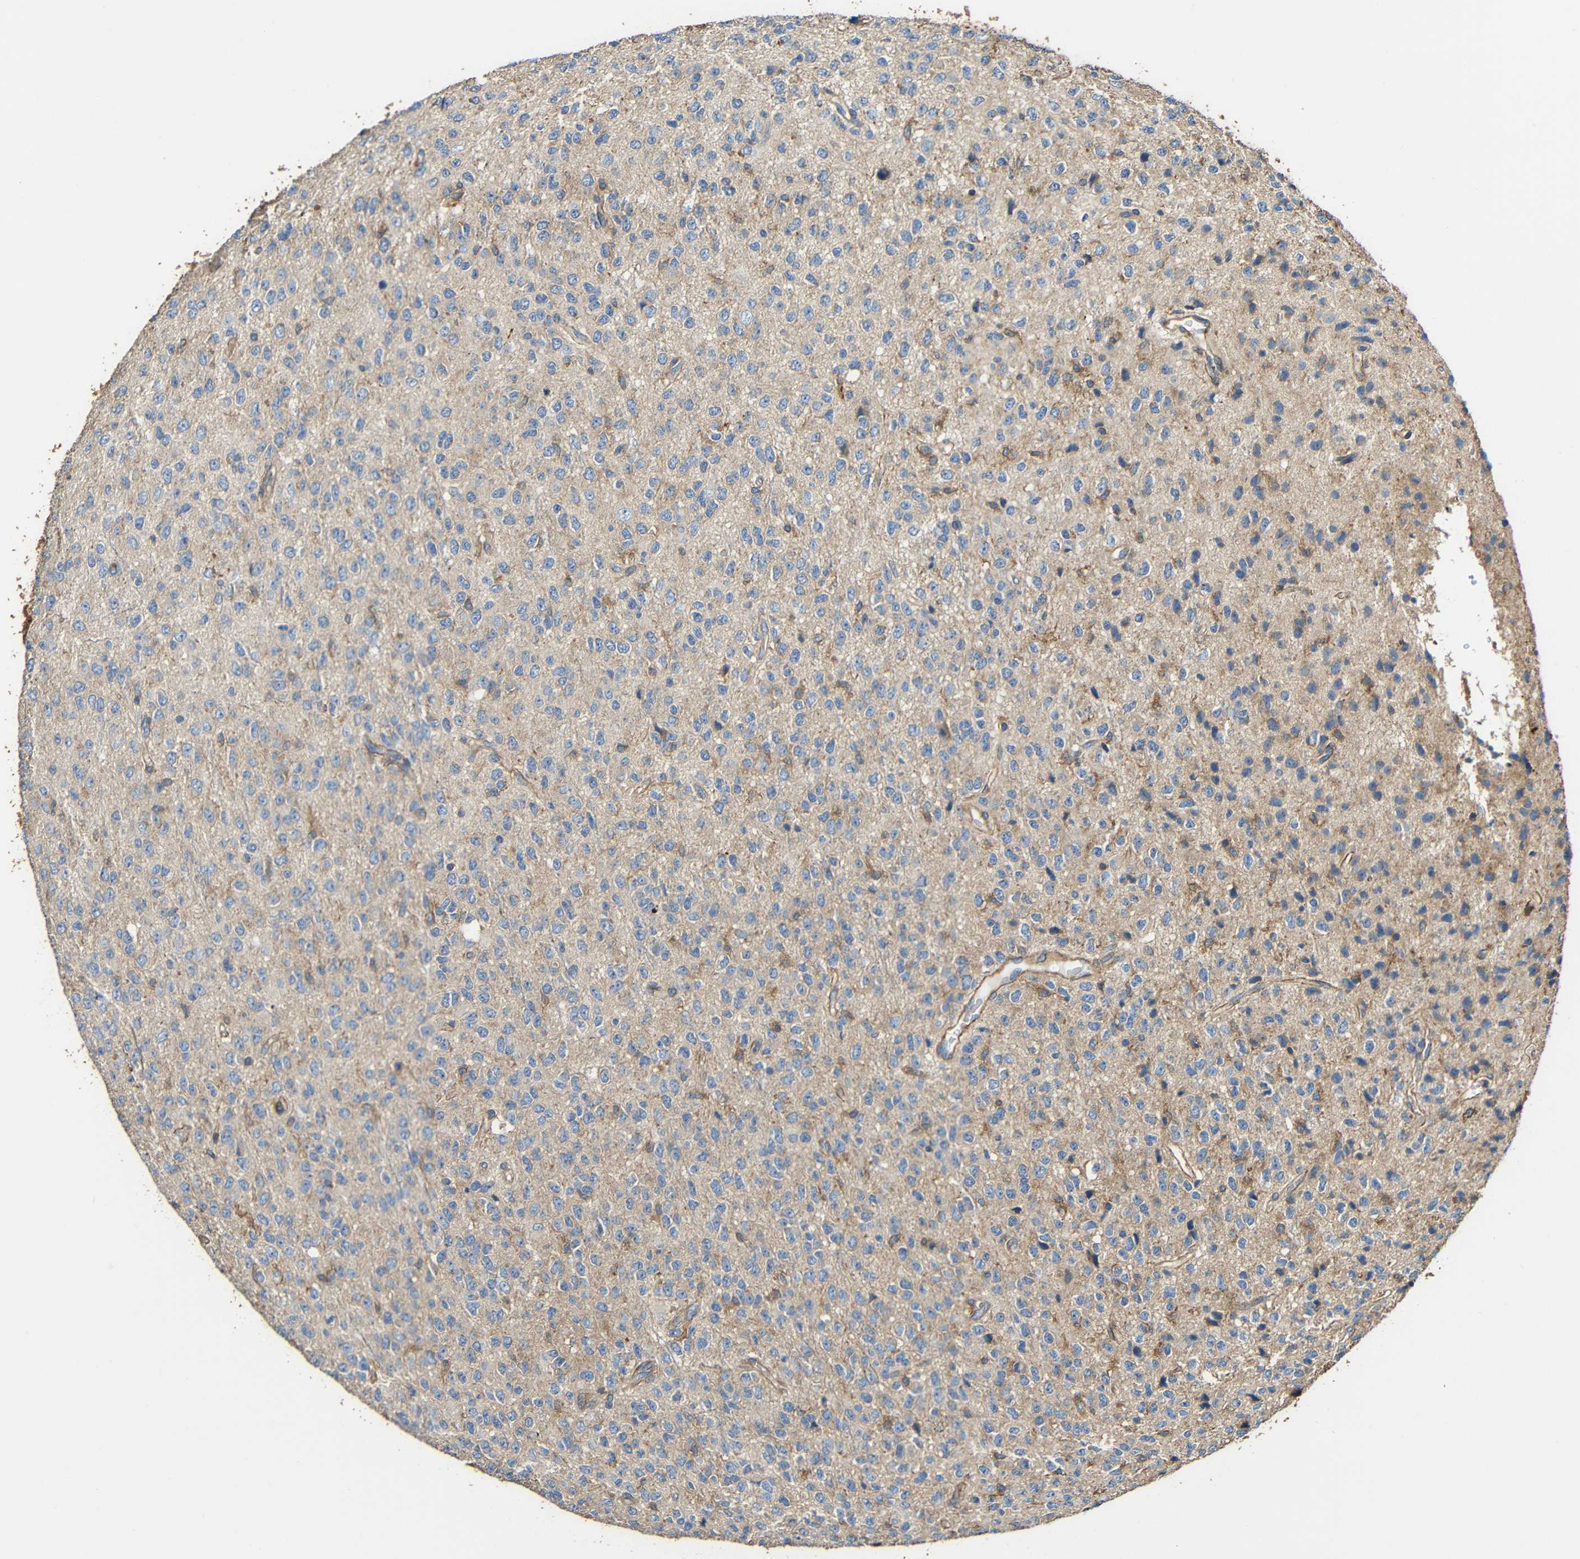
{"staining": {"intensity": "weak", "quantity": "<25%", "location": "cytoplasmic/membranous"}, "tissue": "glioma", "cell_type": "Tumor cells", "image_type": "cancer", "snomed": [{"axis": "morphology", "description": "Glioma, malignant, High grade"}, {"axis": "topography", "description": "pancreas cauda"}], "caption": "The photomicrograph demonstrates no significant positivity in tumor cells of glioma. (Brightfield microscopy of DAB (3,3'-diaminobenzidine) immunohistochemistry at high magnification).", "gene": "RHOT2", "patient": {"sex": "male", "age": 60}}